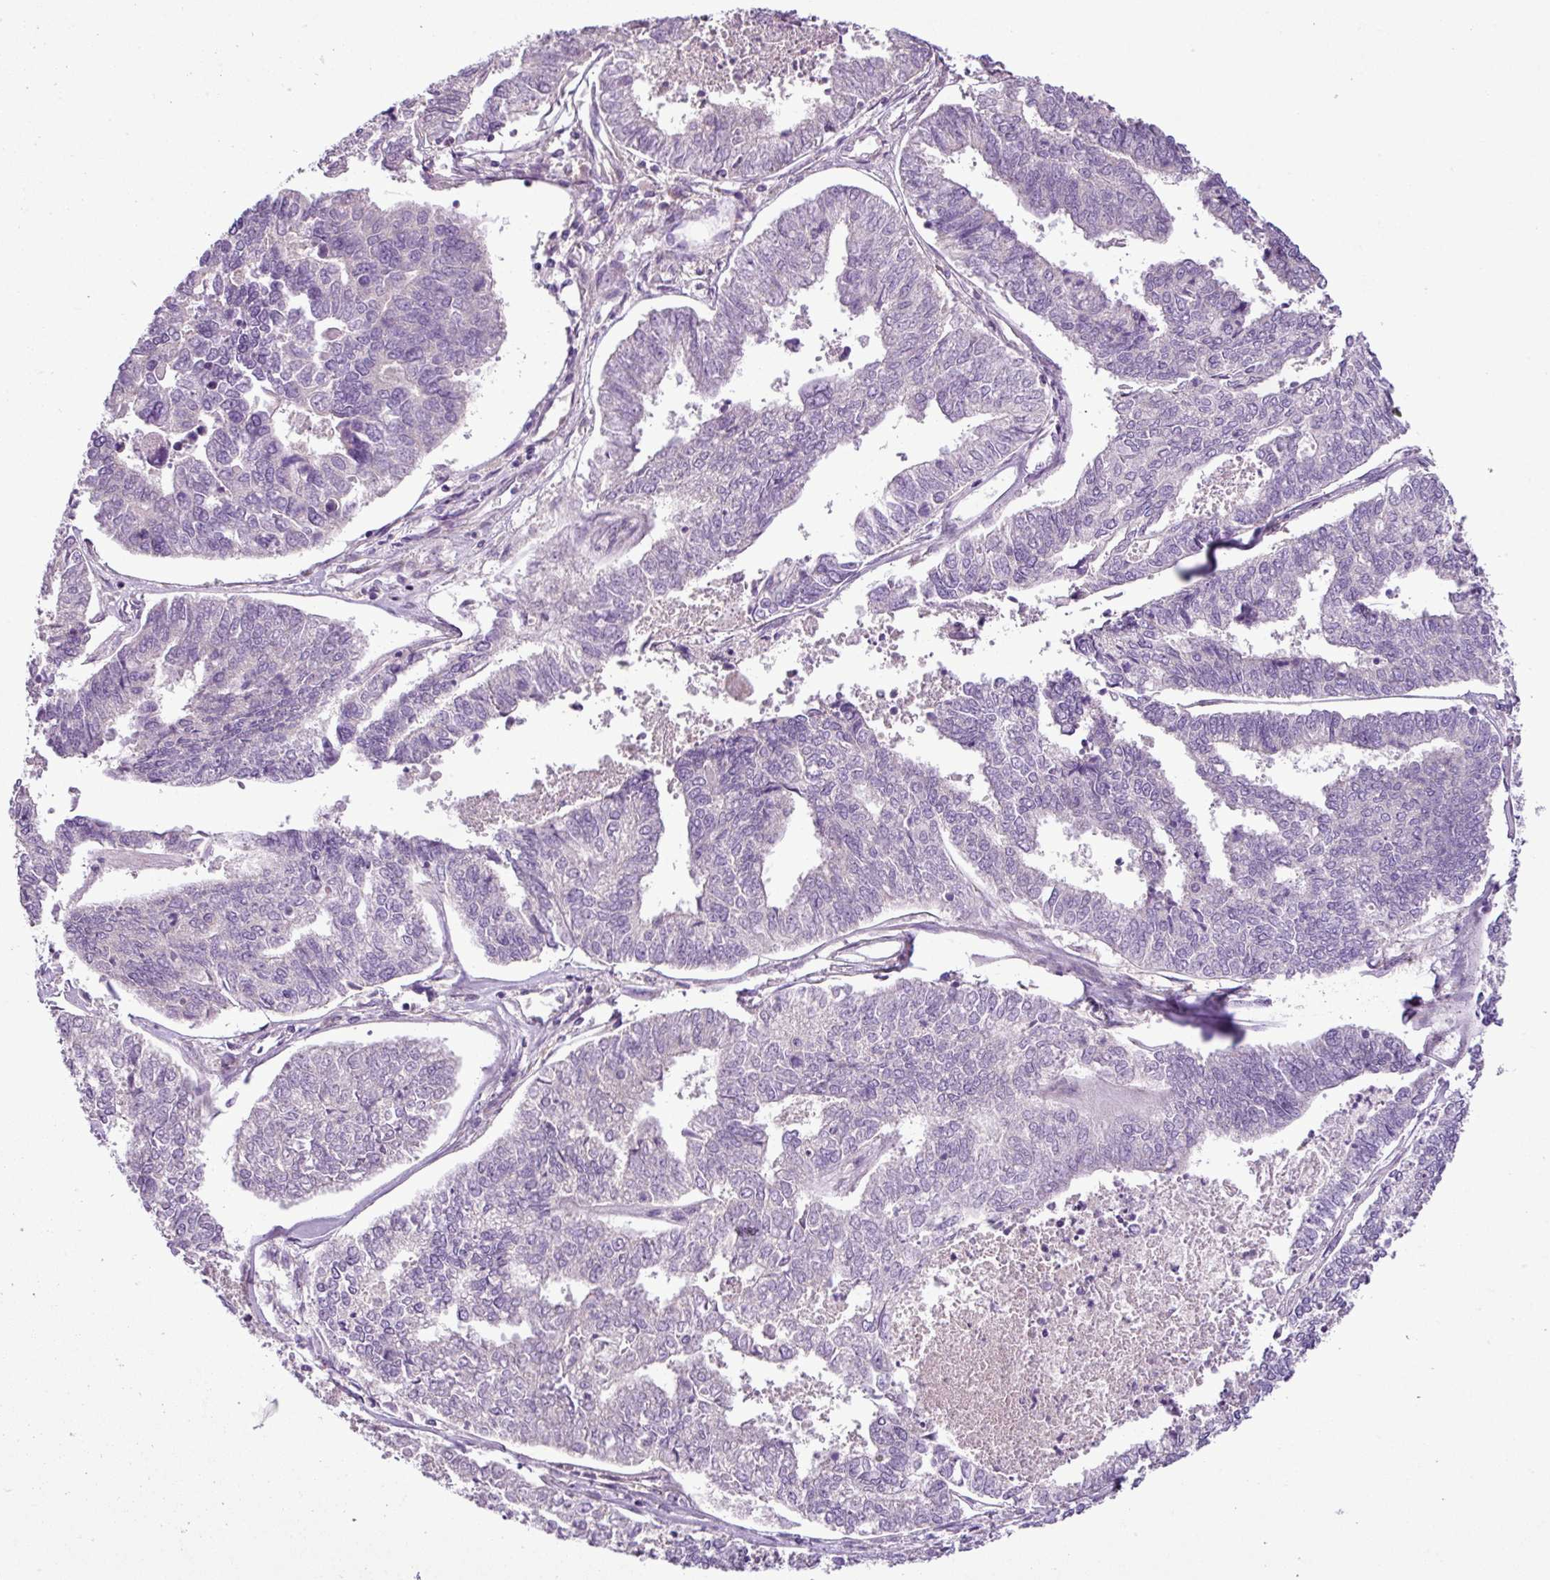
{"staining": {"intensity": "negative", "quantity": "none", "location": "none"}, "tissue": "endometrial cancer", "cell_type": "Tumor cells", "image_type": "cancer", "snomed": [{"axis": "morphology", "description": "Adenocarcinoma, NOS"}, {"axis": "topography", "description": "Endometrium"}], "caption": "DAB (3,3'-diaminobenzidine) immunohistochemical staining of human endometrial cancer displays no significant staining in tumor cells.", "gene": "MOCS3", "patient": {"sex": "female", "age": 73}}